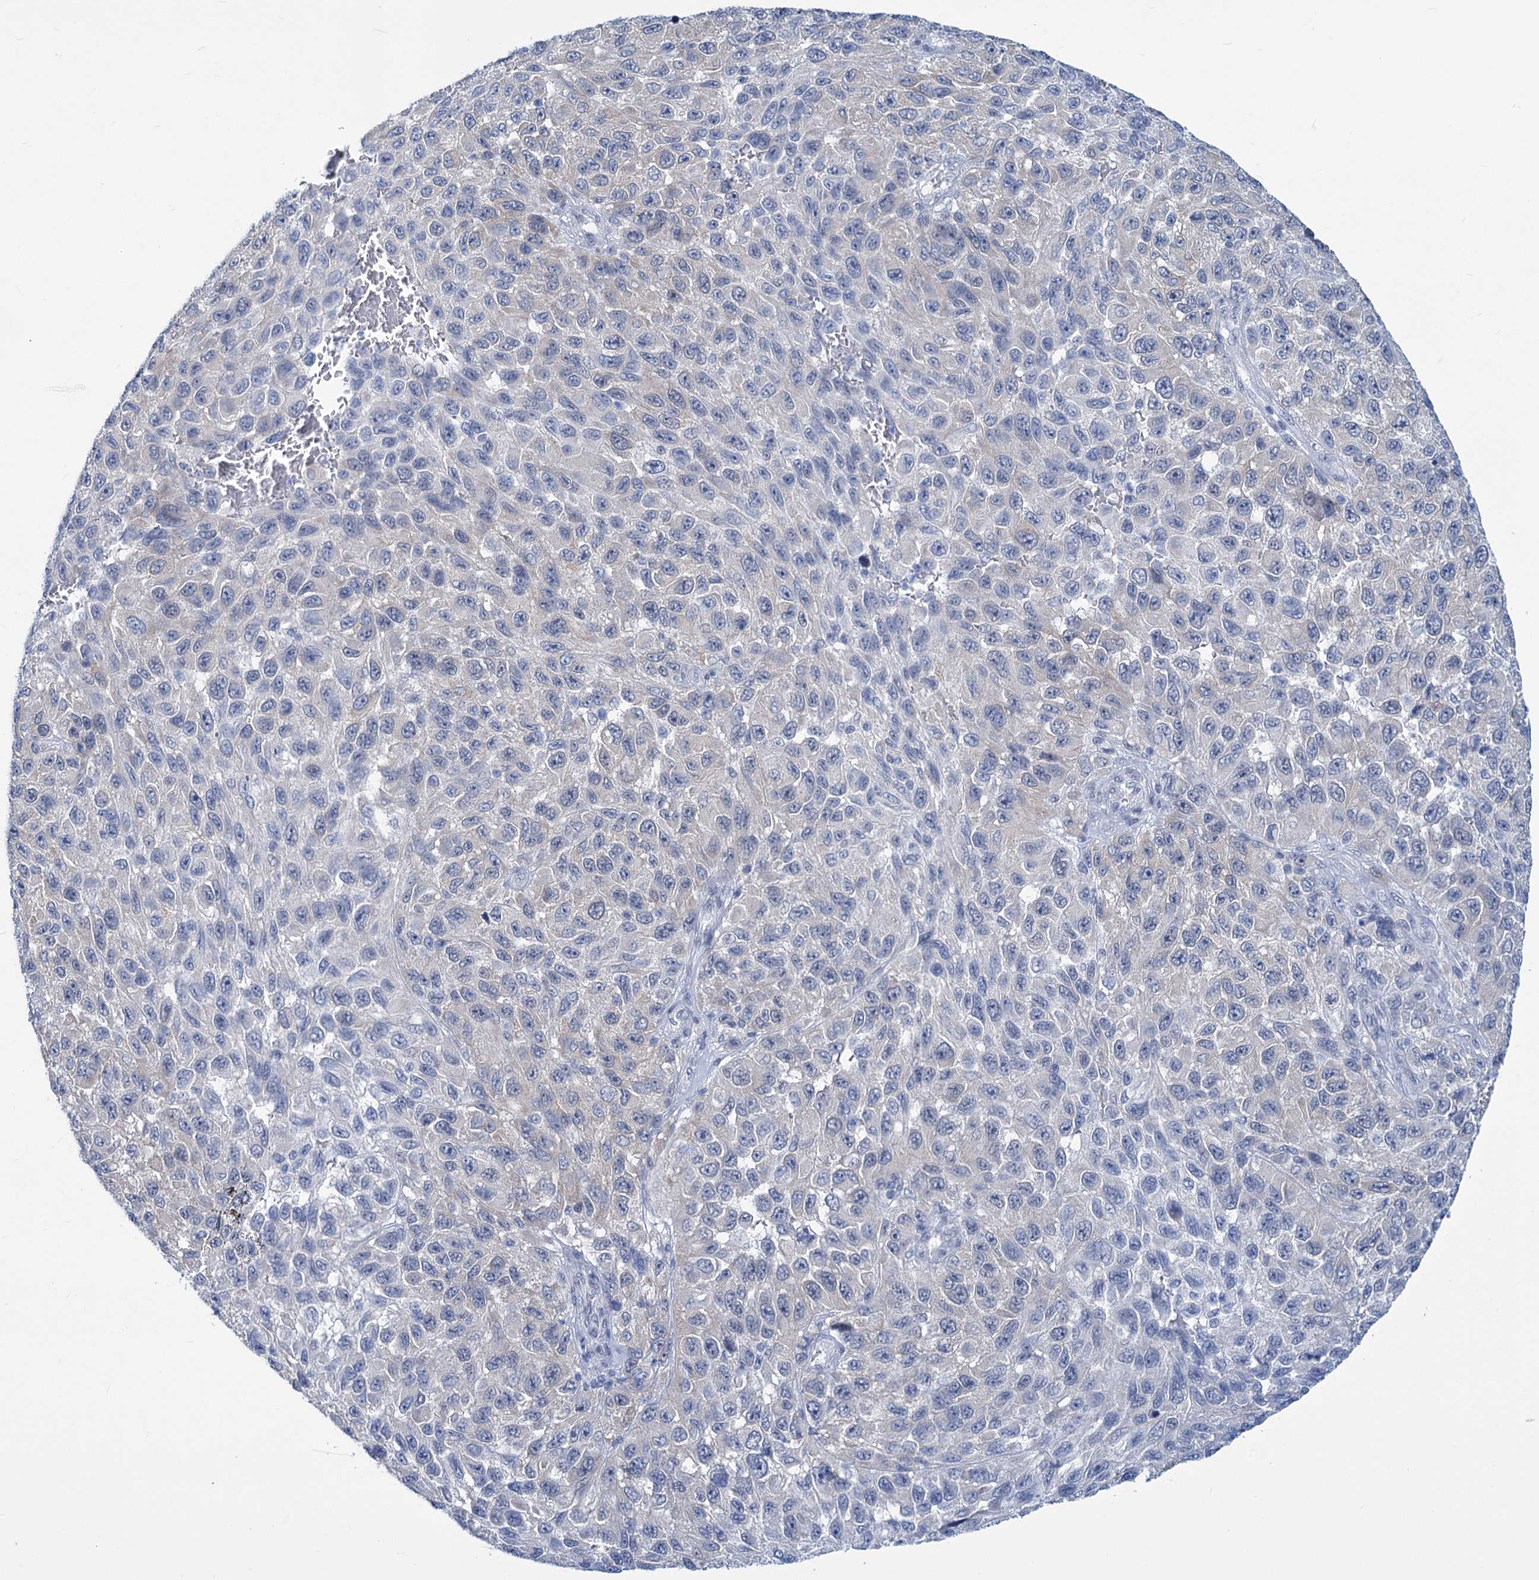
{"staining": {"intensity": "negative", "quantity": "none", "location": "none"}, "tissue": "melanoma", "cell_type": "Tumor cells", "image_type": "cancer", "snomed": [{"axis": "morphology", "description": "Normal tissue, NOS"}, {"axis": "morphology", "description": "Malignant melanoma, NOS"}, {"axis": "topography", "description": "Skin"}], "caption": "A high-resolution image shows immunohistochemistry staining of malignant melanoma, which demonstrates no significant positivity in tumor cells. (Brightfield microscopy of DAB (3,3'-diaminobenzidine) immunohistochemistry (IHC) at high magnification).", "gene": "NEU3", "patient": {"sex": "female", "age": 96}}